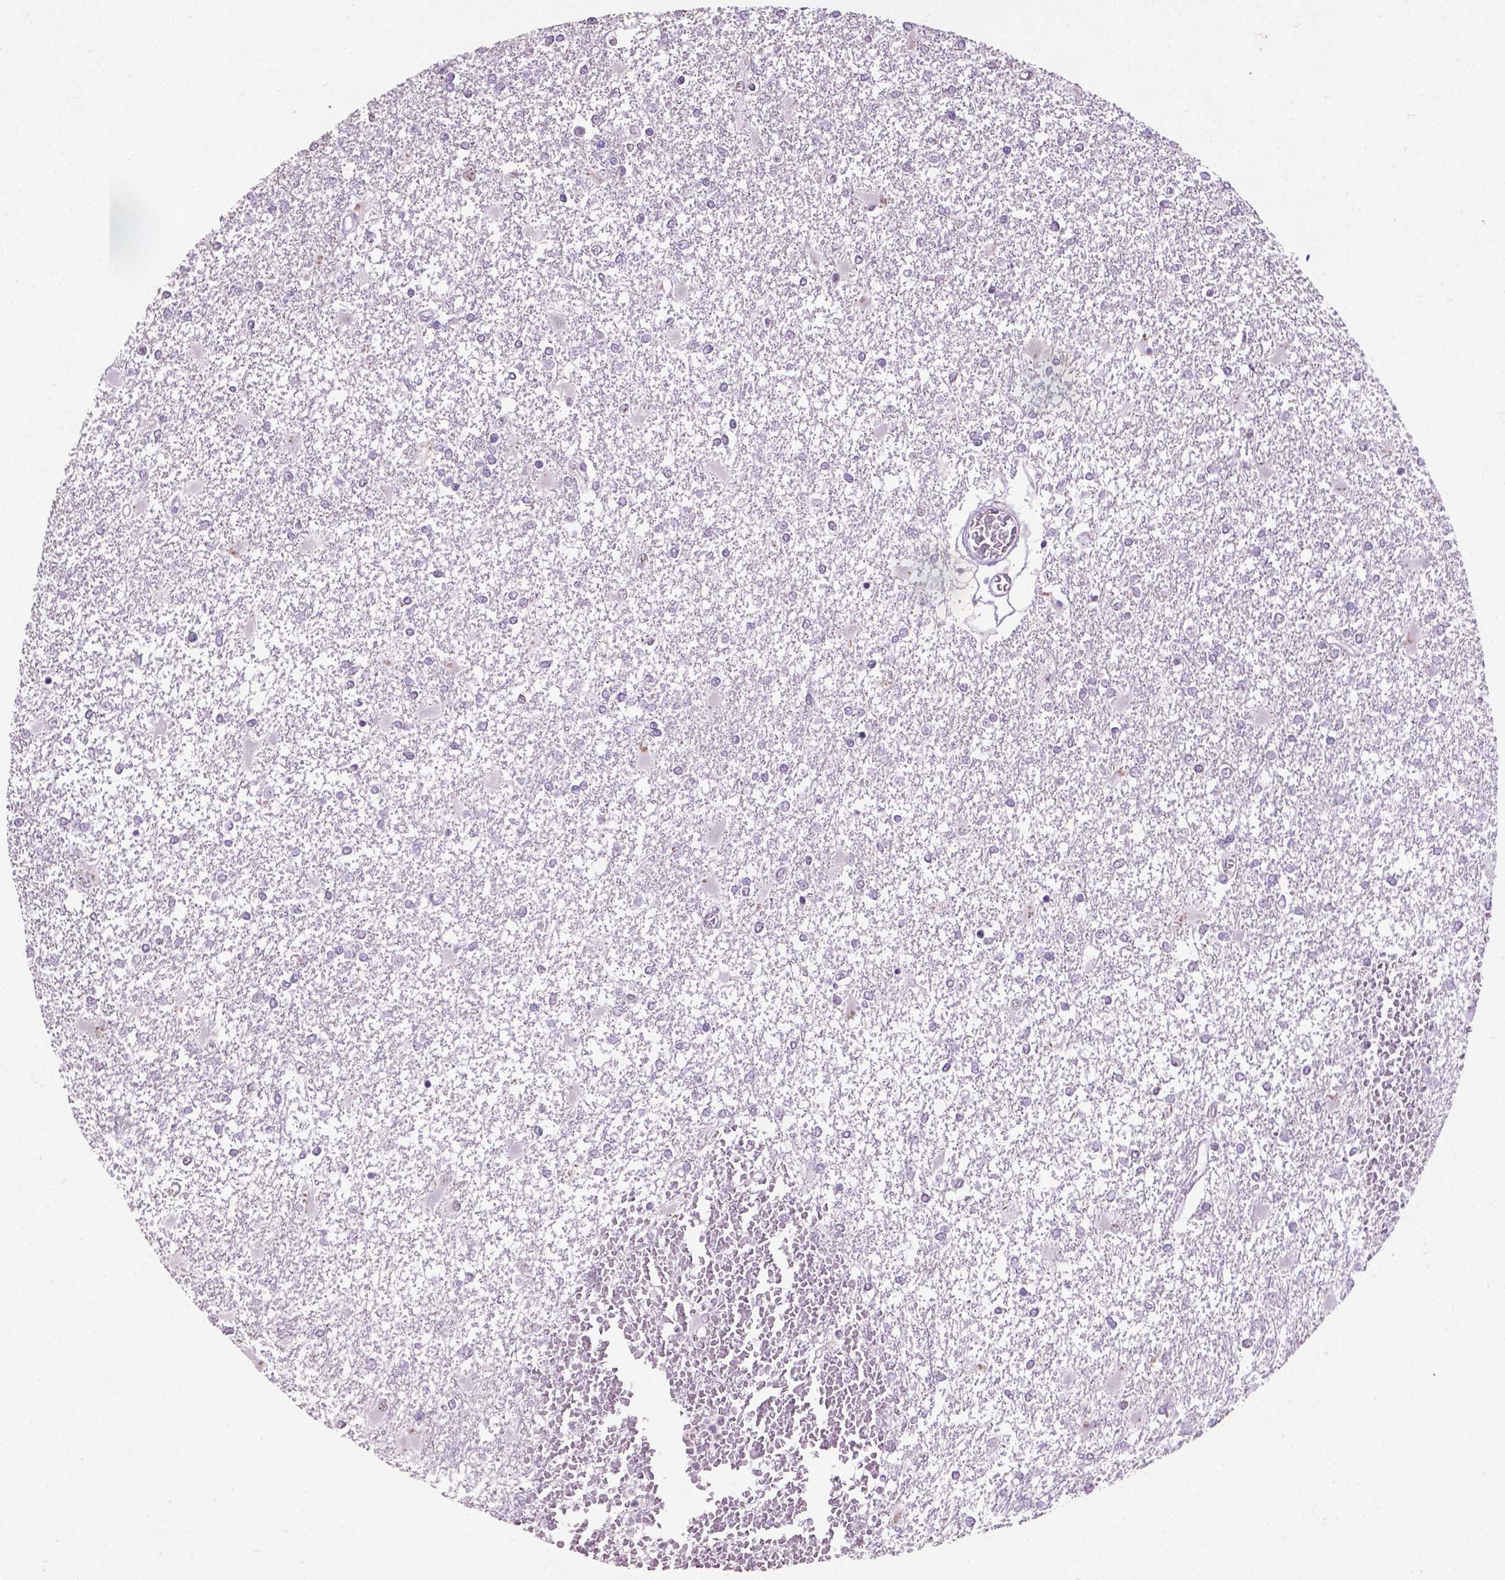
{"staining": {"intensity": "negative", "quantity": "none", "location": "none"}, "tissue": "glioma", "cell_type": "Tumor cells", "image_type": "cancer", "snomed": [{"axis": "morphology", "description": "Glioma, malignant, High grade"}, {"axis": "topography", "description": "Cerebral cortex"}], "caption": "IHC of human glioma exhibits no staining in tumor cells.", "gene": "COIL", "patient": {"sex": "male", "age": 79}}